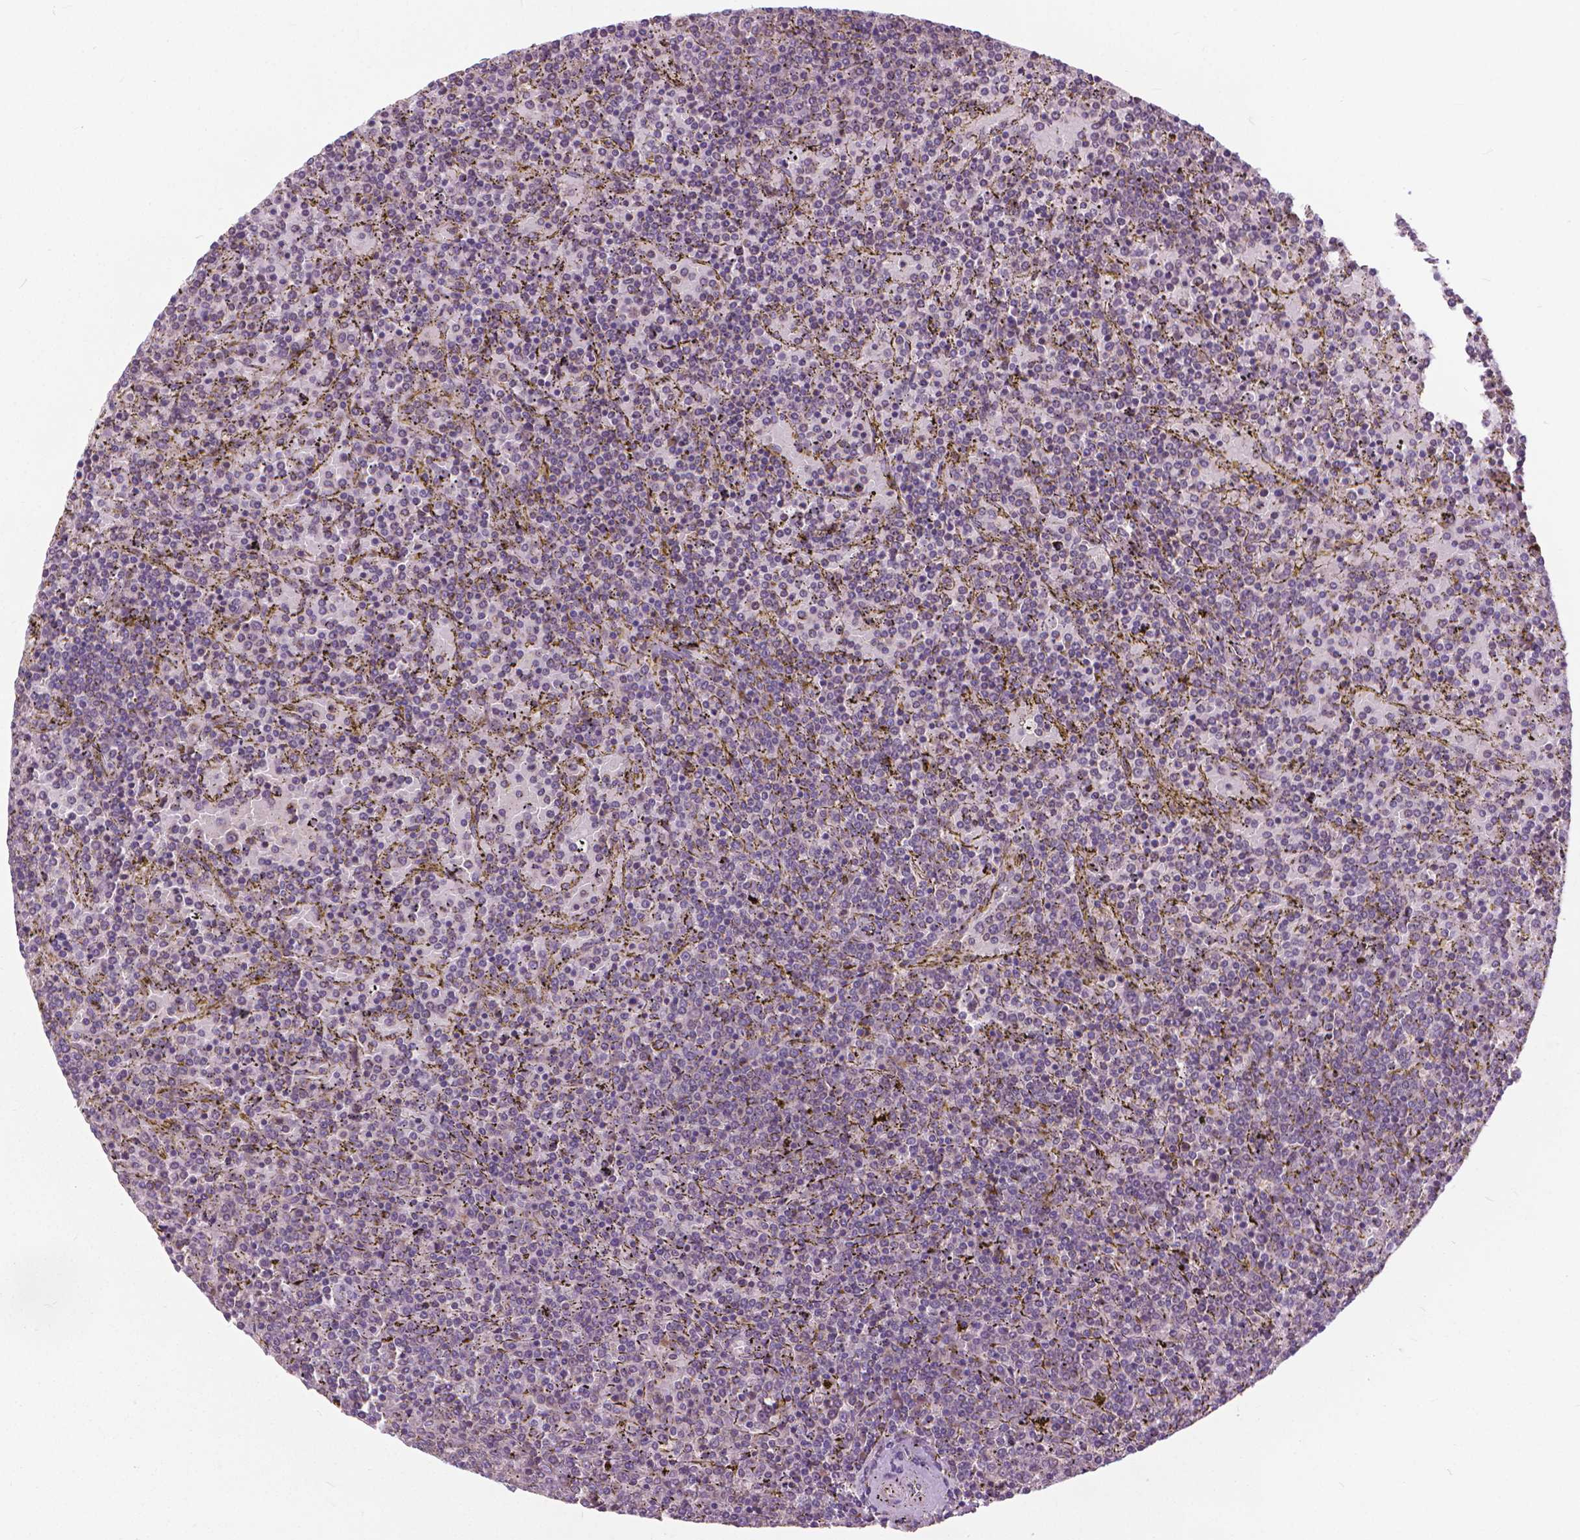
{"staining": {"intensity": "negative", "quantity": "none", "location": "none"}, "tissue": "lymphoma", "cell_type": "Tumor cells", "image_type": "cancer", "snomed": [{"axis": "morphology", "description": "Malignant lymphoma, non-Hodgkin's type, Low grade"}, {"axis": "topography", "description": "Spleen"}], "caption": "Tumor cells are negative for protein expression in human malignant lymphoma, non-Hodgkin's type (low-grade).", "gene": "NUDT1", "patient": {"sex": "female", "age": 77}}